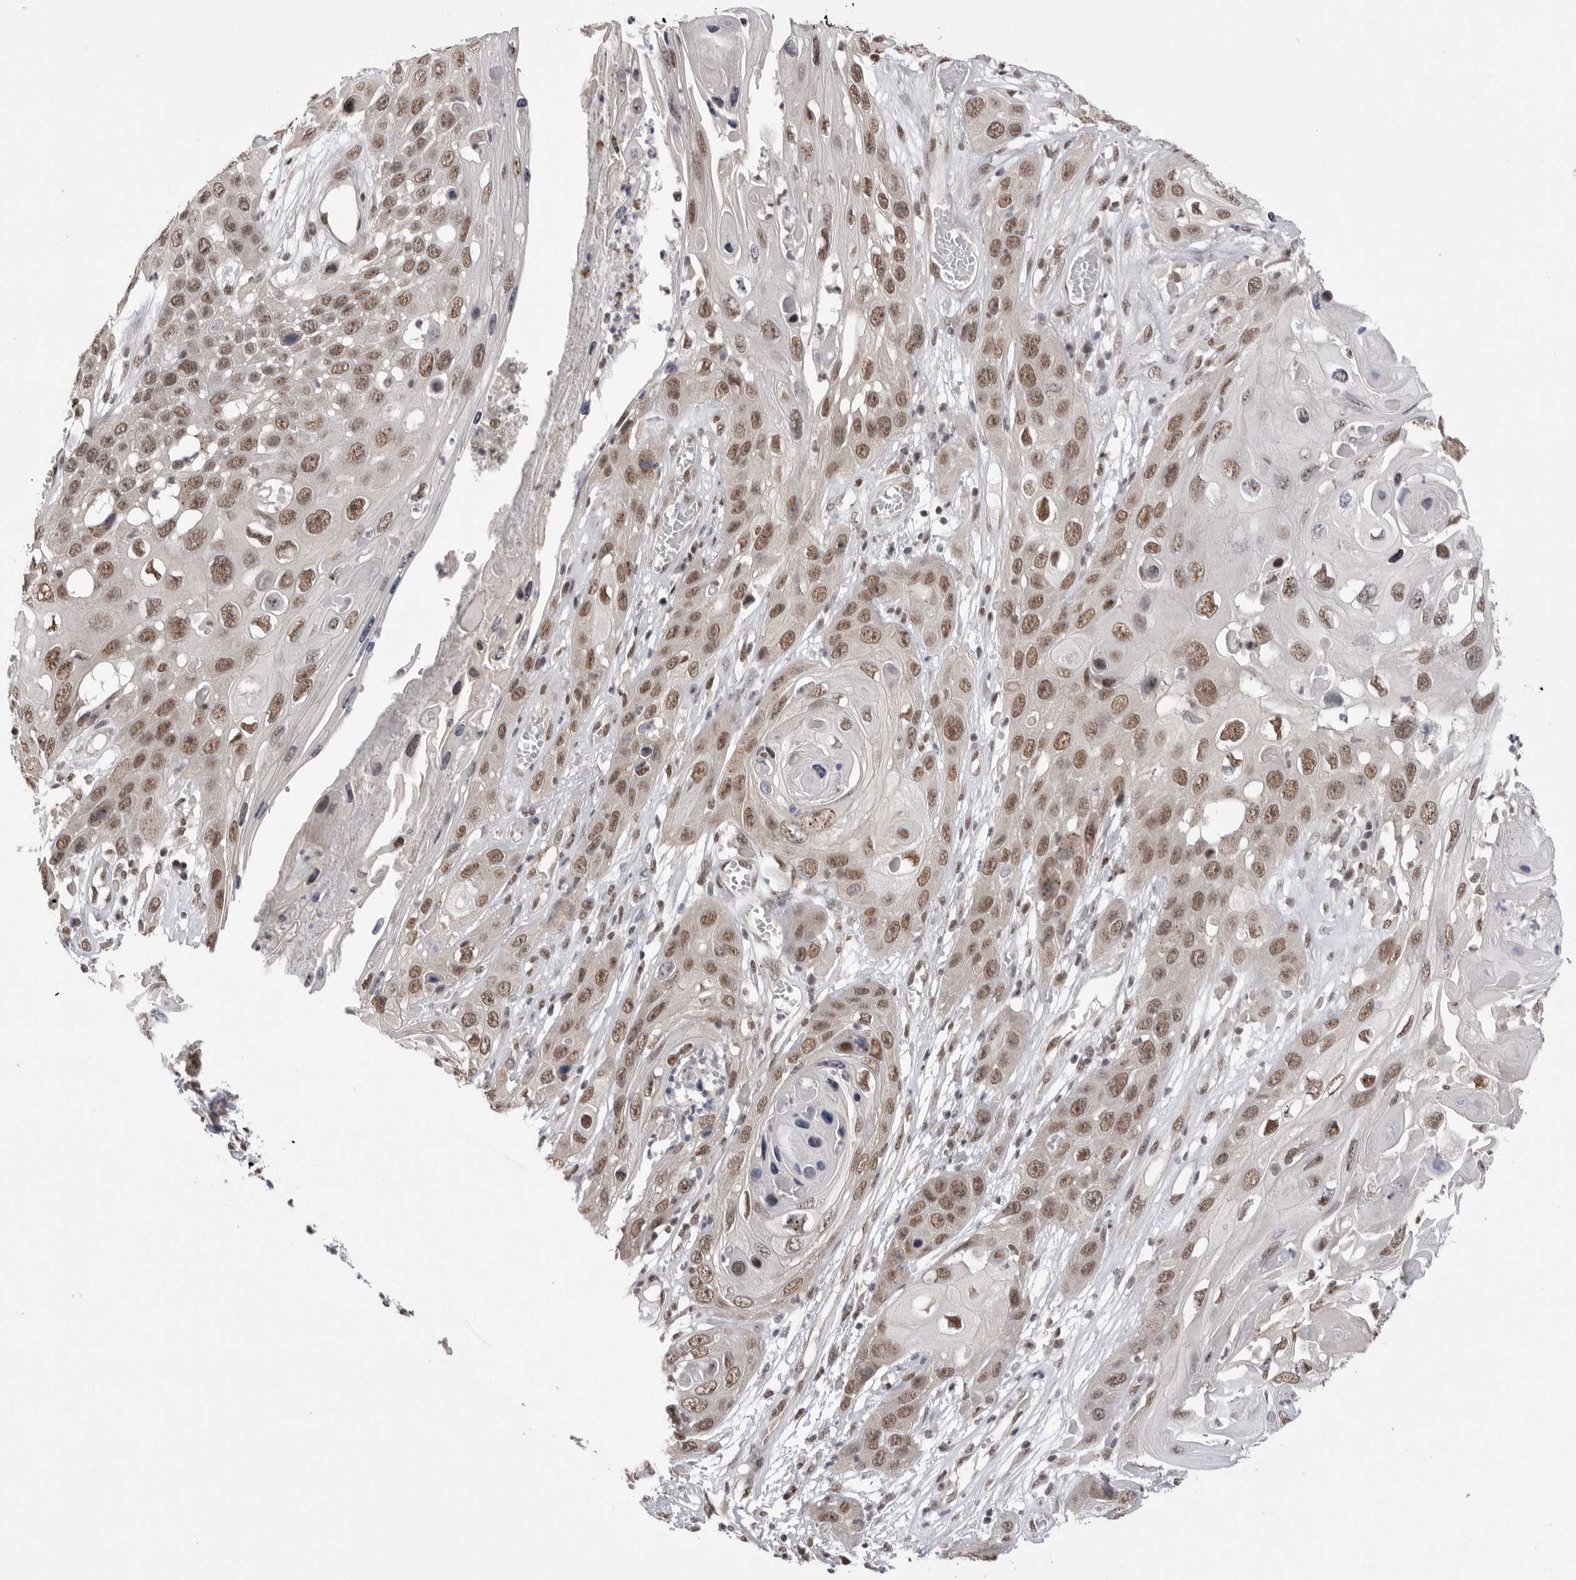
{"staining": {"intensity": "moderate", "quantity": ">75%", "location": "nuclear"}, "tissue": "skin cancer", "cell_type": "Tumor cells", "image_type": "cancer", "snomed": [{"axis": "morphology", "description": "Squamous cell carcinoma, NOS"}, {"axis": "topography", "description": "Skin"}], "caption": "Tumor cells show medium levels of moderate nuclear staining in about >75% of cells in human skin cancer.", "gene": "BCLAF3", "patient": {"sex": "male", "age": 55}}